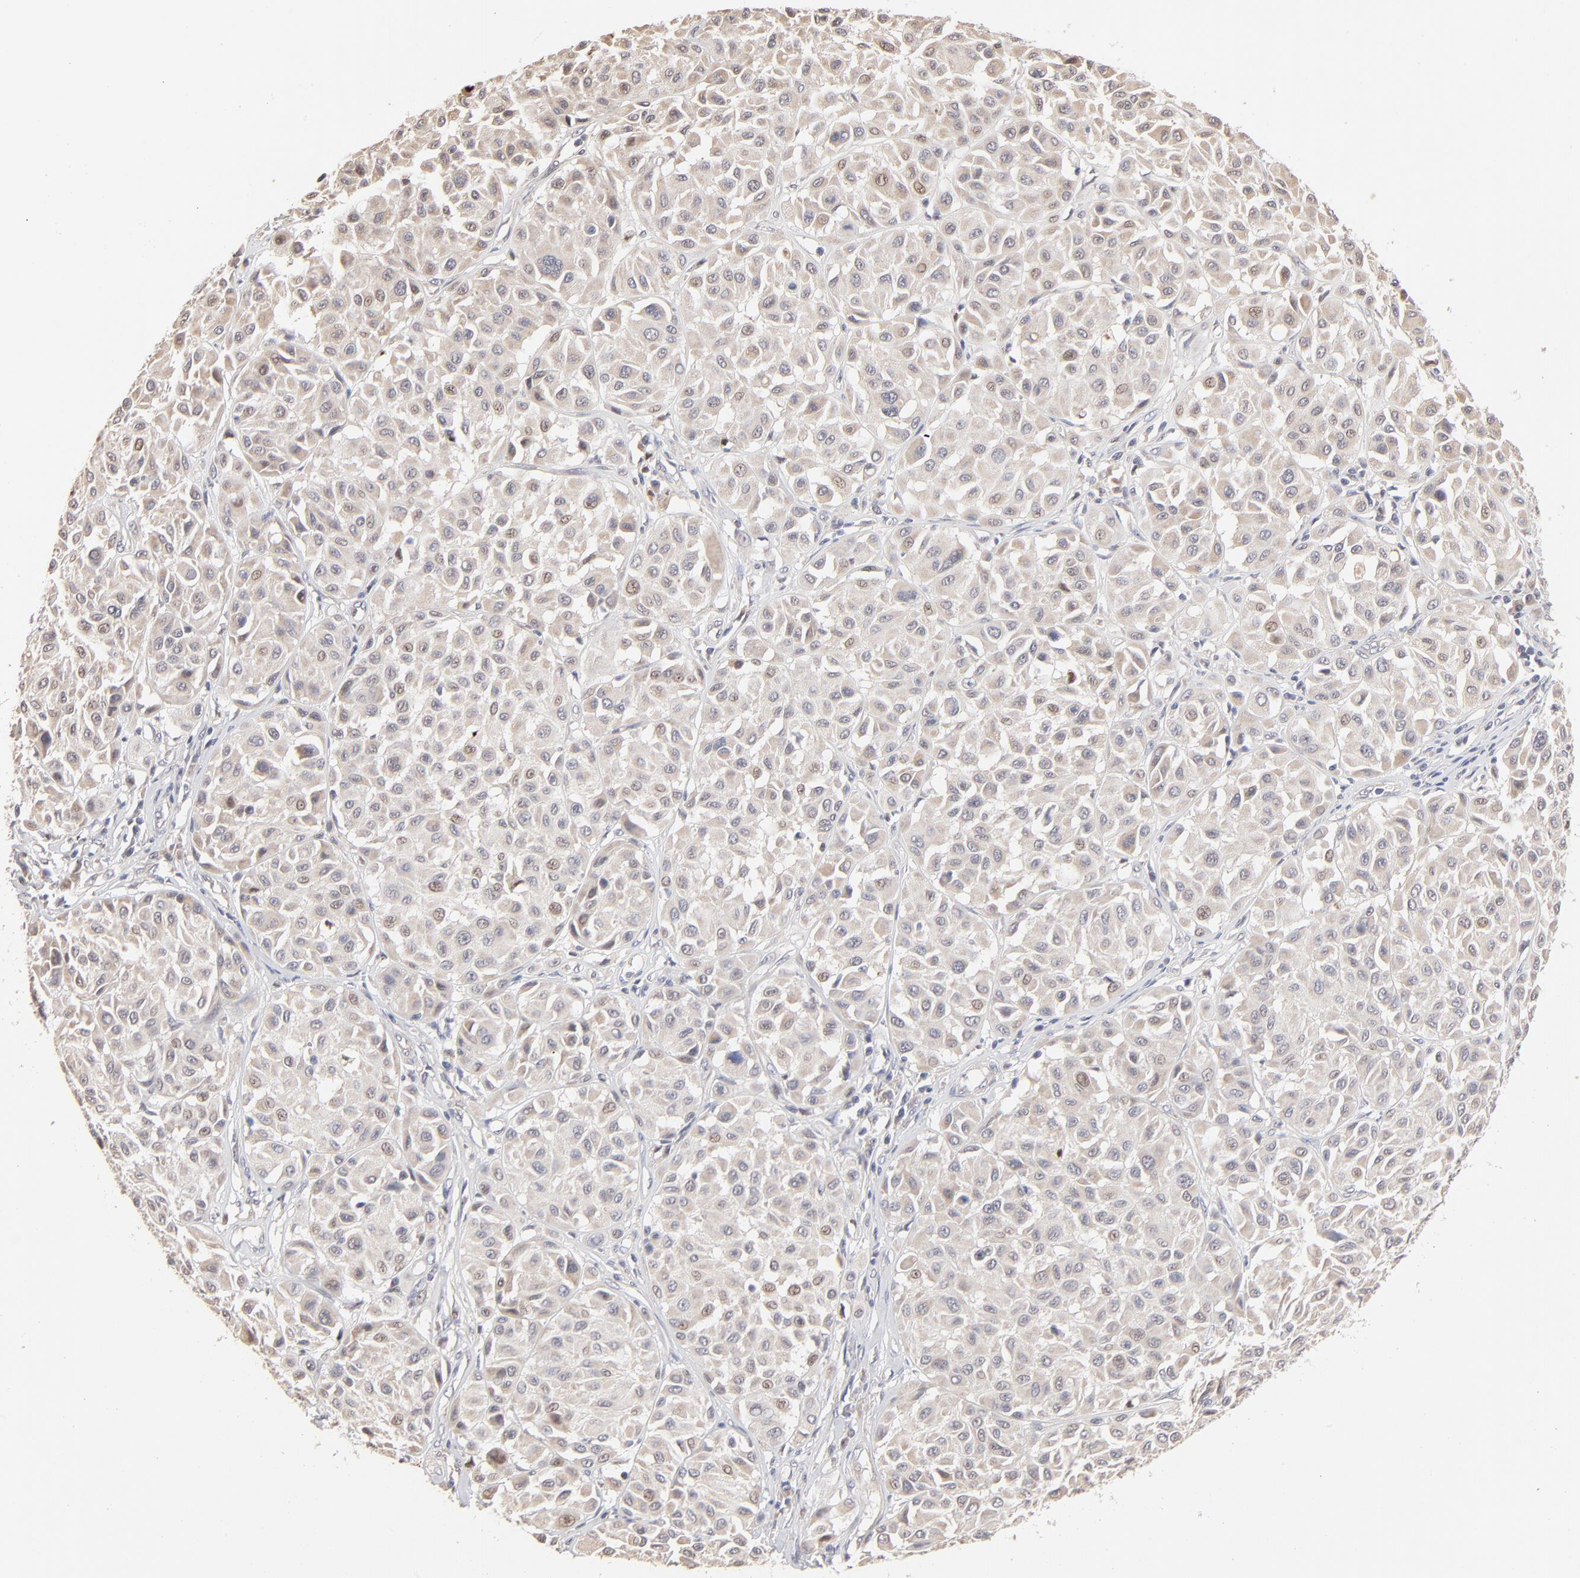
{"staining": {"intensity": "weak", "quantity": "25%-75%", "location": "cytoplasmic/membranous,nuclear"}, "tissue": "melanoma", "cell_type": "Tumor cells", "image_type": "cancer", "snomed": [{"axis": "morphology", "description": "Malignant melanoma, Metastatic site"}, {"axis": "topography", "description": "Soft tissue"}], "caption": "Human malignant melanoma (metastatic site) stained with a protein marker demonstrates weak staining in tumor cells.", "gene": "MSL2", "patient": {"sex": "male", "age": 41}}